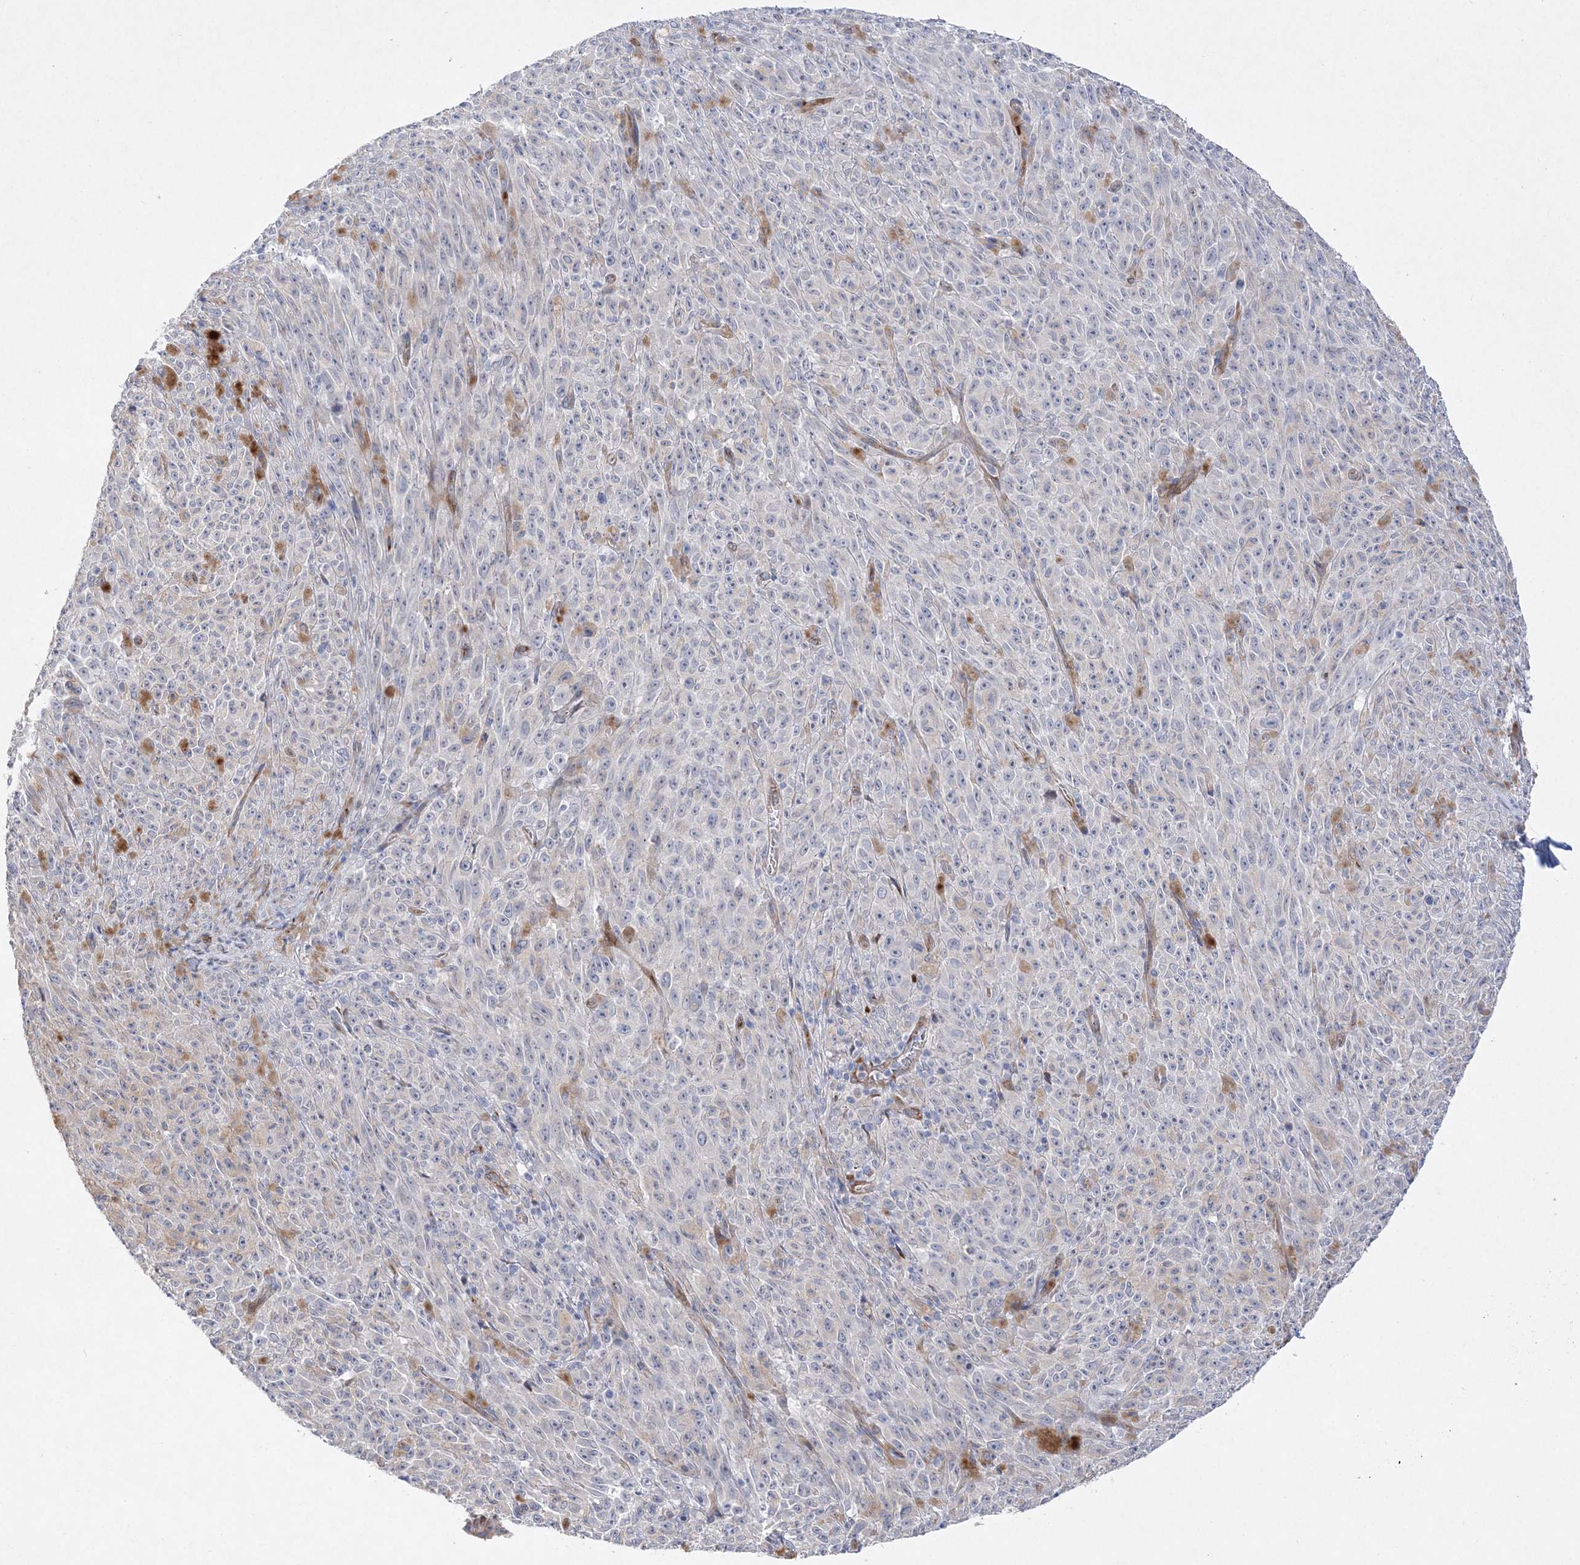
{"staining": {"intensity": "negative", "quantity": "none", "location": "none"}, "tissue": "melanoma", "cell_type": "Tumor cells", "image_type": "cancer", "snomed": [{"axis": "morphology", "description": "Malignant melanoma, NOS"}, {"axis": "topography", "description": "Skin"}], "caption": "This is a photomicrograph of immunohistochemistry (IHC) staining of melanoma, which shows no positivity in tumor cells. (Stains: DAB (3,3'-diaminobenzidine) immunohistochemistry with hematoxylin counter stain, Microscopy: brightfield microscopy at high magnification).", "gene": "TMEM132B", "patient": {"sex": "female", "age": 82}}